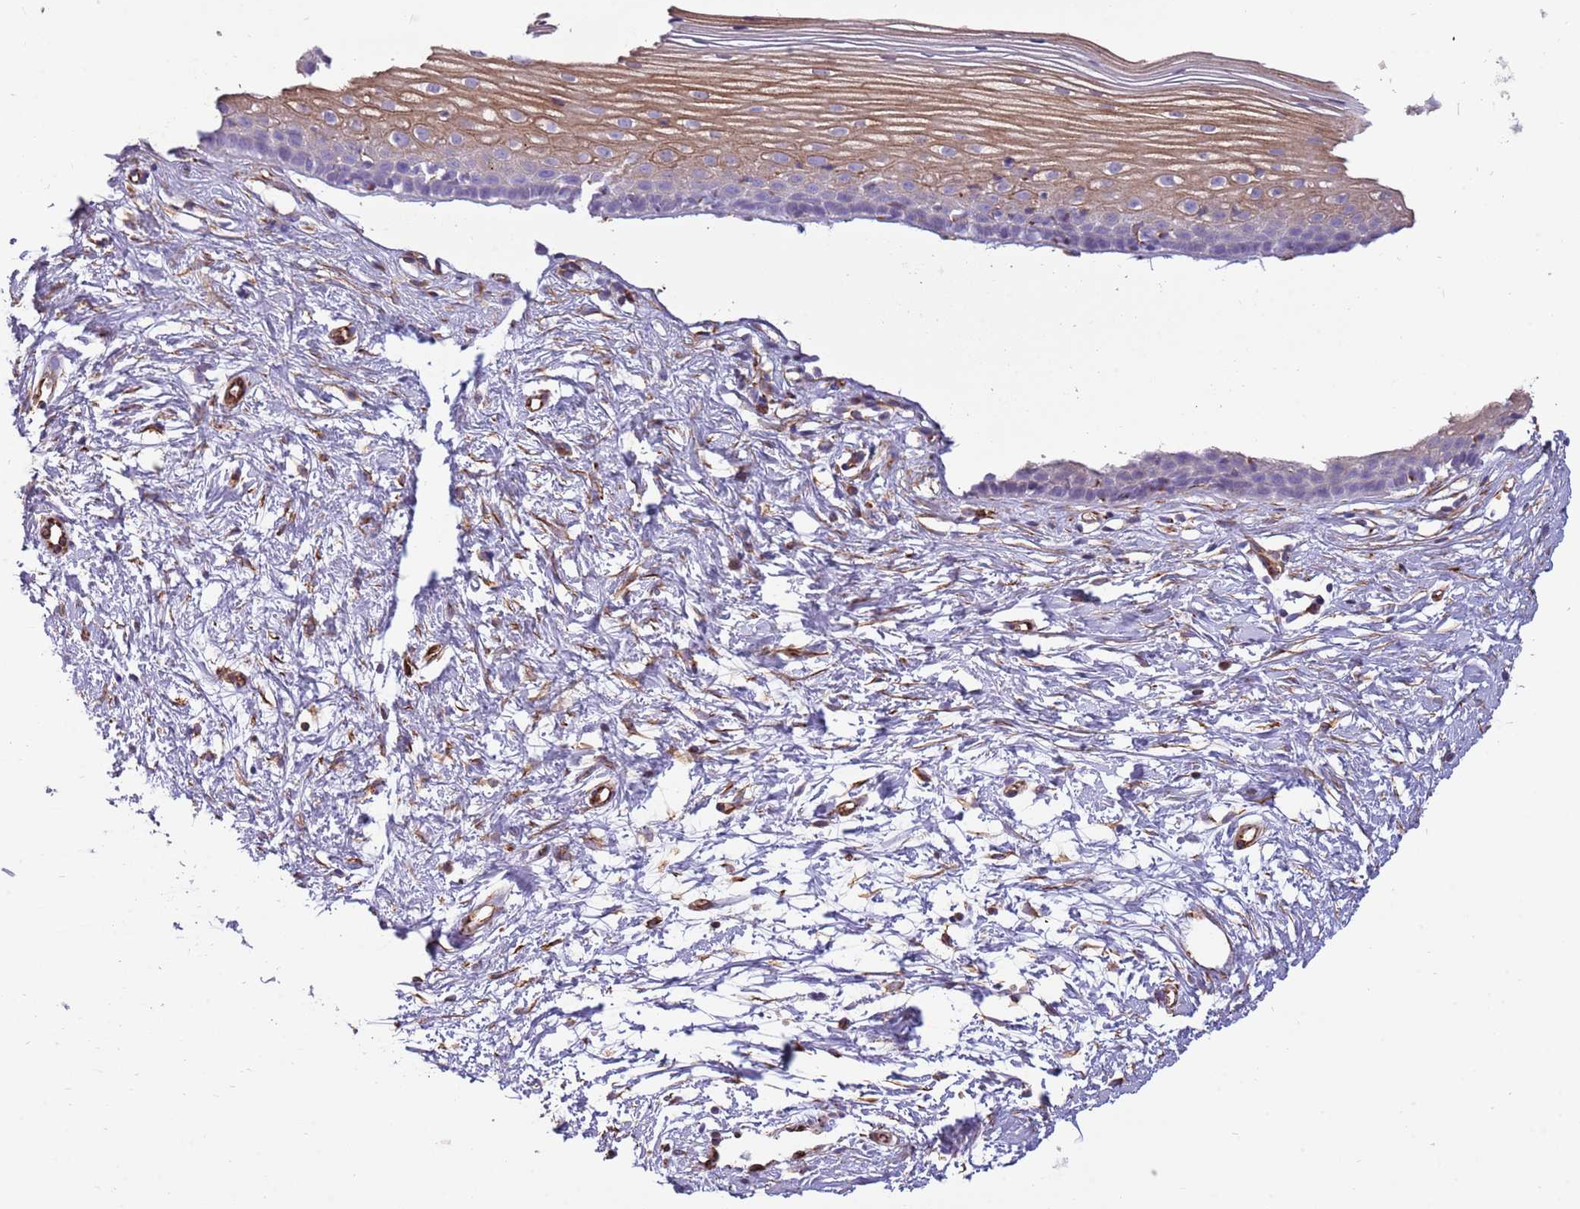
{"staining": {"intensity": "strong", "quantity": "25%-75%", "location": "cytoplasmic/membranous"}, "tissue": "cervix", "cell_type": "Glandular cells", "image_type": "normal", "snomed": [{"axis": "morphology", "description": "Normal tissue, NOS"}, {"axis": "topography", "description": "Cervix"}], "caption": "Strong cytoplasmic/membranous expression for a protein is seen in approximately 25%-75% of glandular cells of unremarkable cervix using immunohistochemistry (IHC).", "gene": "MOGAT1", "patient": {"sex": "female", "age": 40}}